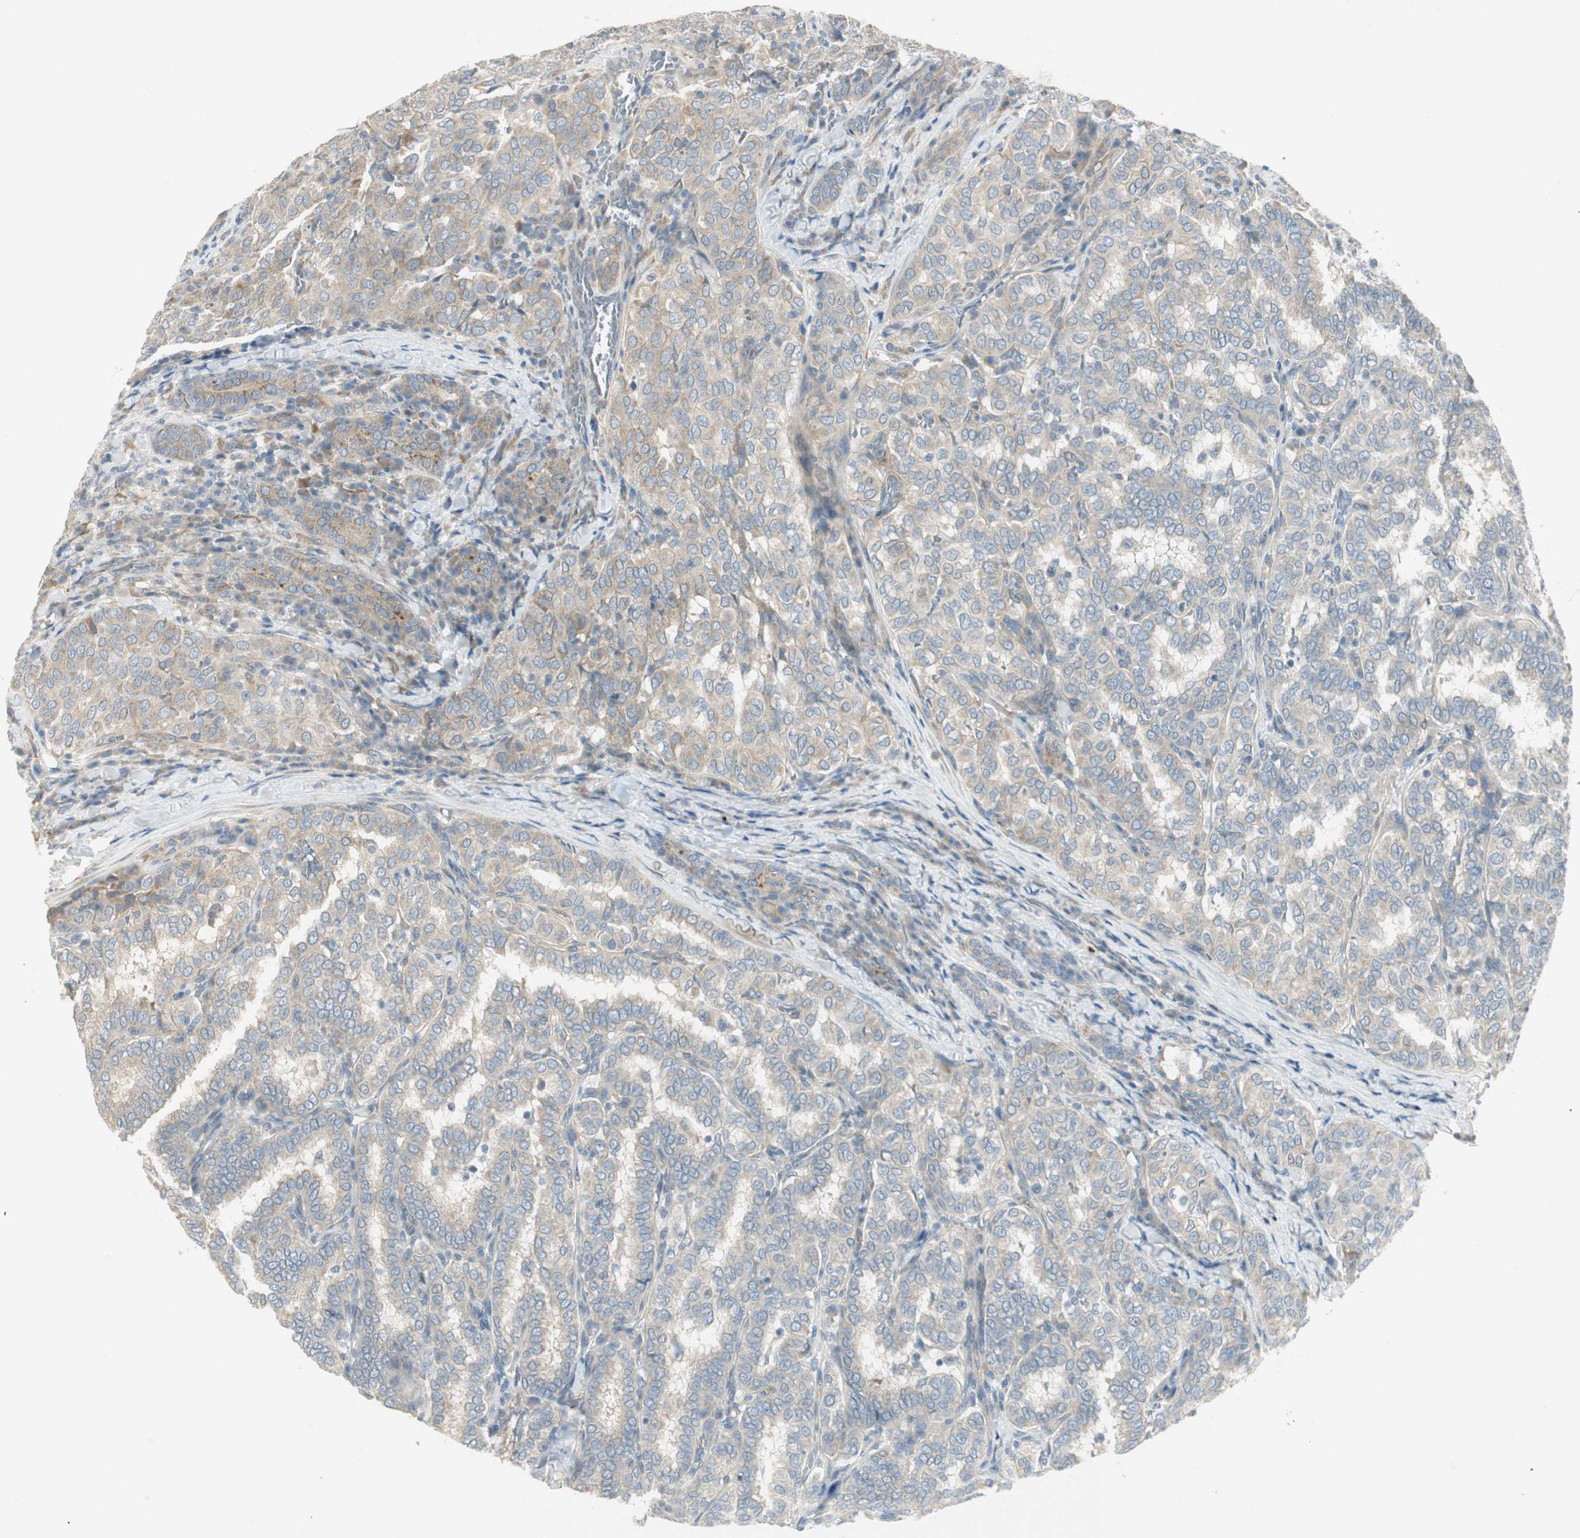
{"staining": {"intensity": "moderate", "quantity": "25%-75%", "location": "cytoplasmic/membranous"}, "tissue": "thyroid cancer", "cell_type": "Tumor cells", "image_type": "cancer", "snomed": [{"axis": "morphology", "description": "Papillary adenocarcinoma, NOS"}, {"axis": "topography", "description": "Thyroid gland"}], "caption": "The histopathology image reveals staining of thyroid cancer, revealing moderate cytoplasmic/membranous protein expression (brown color) within tumor cells.", "gene": "STON1-GTF2A1L", "patient": {"sex": "female", "age": 30}}